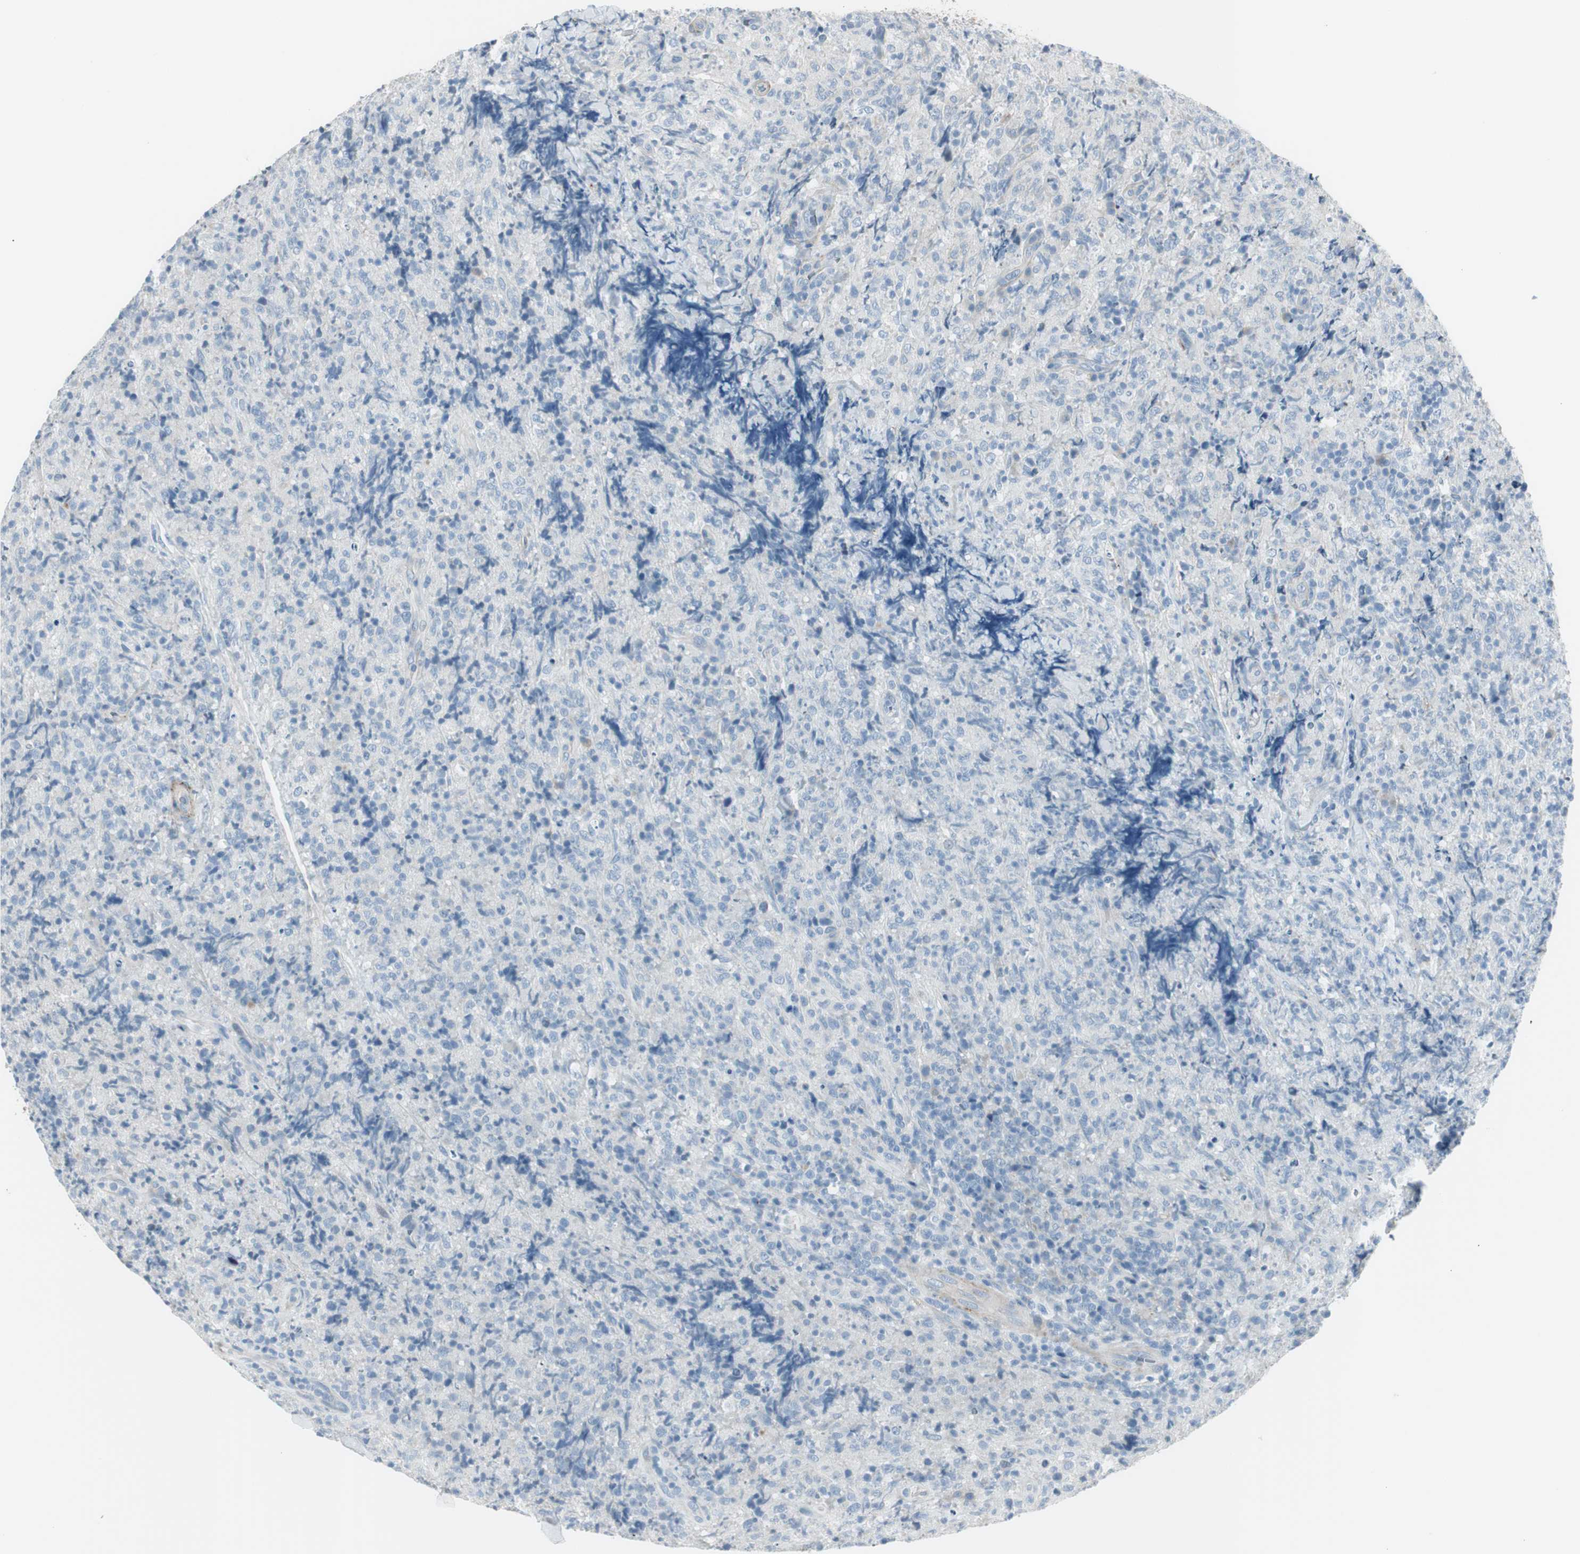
{"staining": {"intensity": "negative", "quantity": "none", "location": "none"}, "tissue": "lymphoma", "cell_type": "Tumor cells", "image_type": "cancer", "snomed": [{"axis": "morphology", "description": "Malignant lymphoma, non-Hodgkin's type, High grade"}, {"axis": "topography", "description": "Tonsil"}], "caption": "IHC image of lymphoma stained for a protein (brown), which shows no expression in tumor cells.", "gene": "CACNA2D1", "patient": {"sex": "female", "age": 36}}